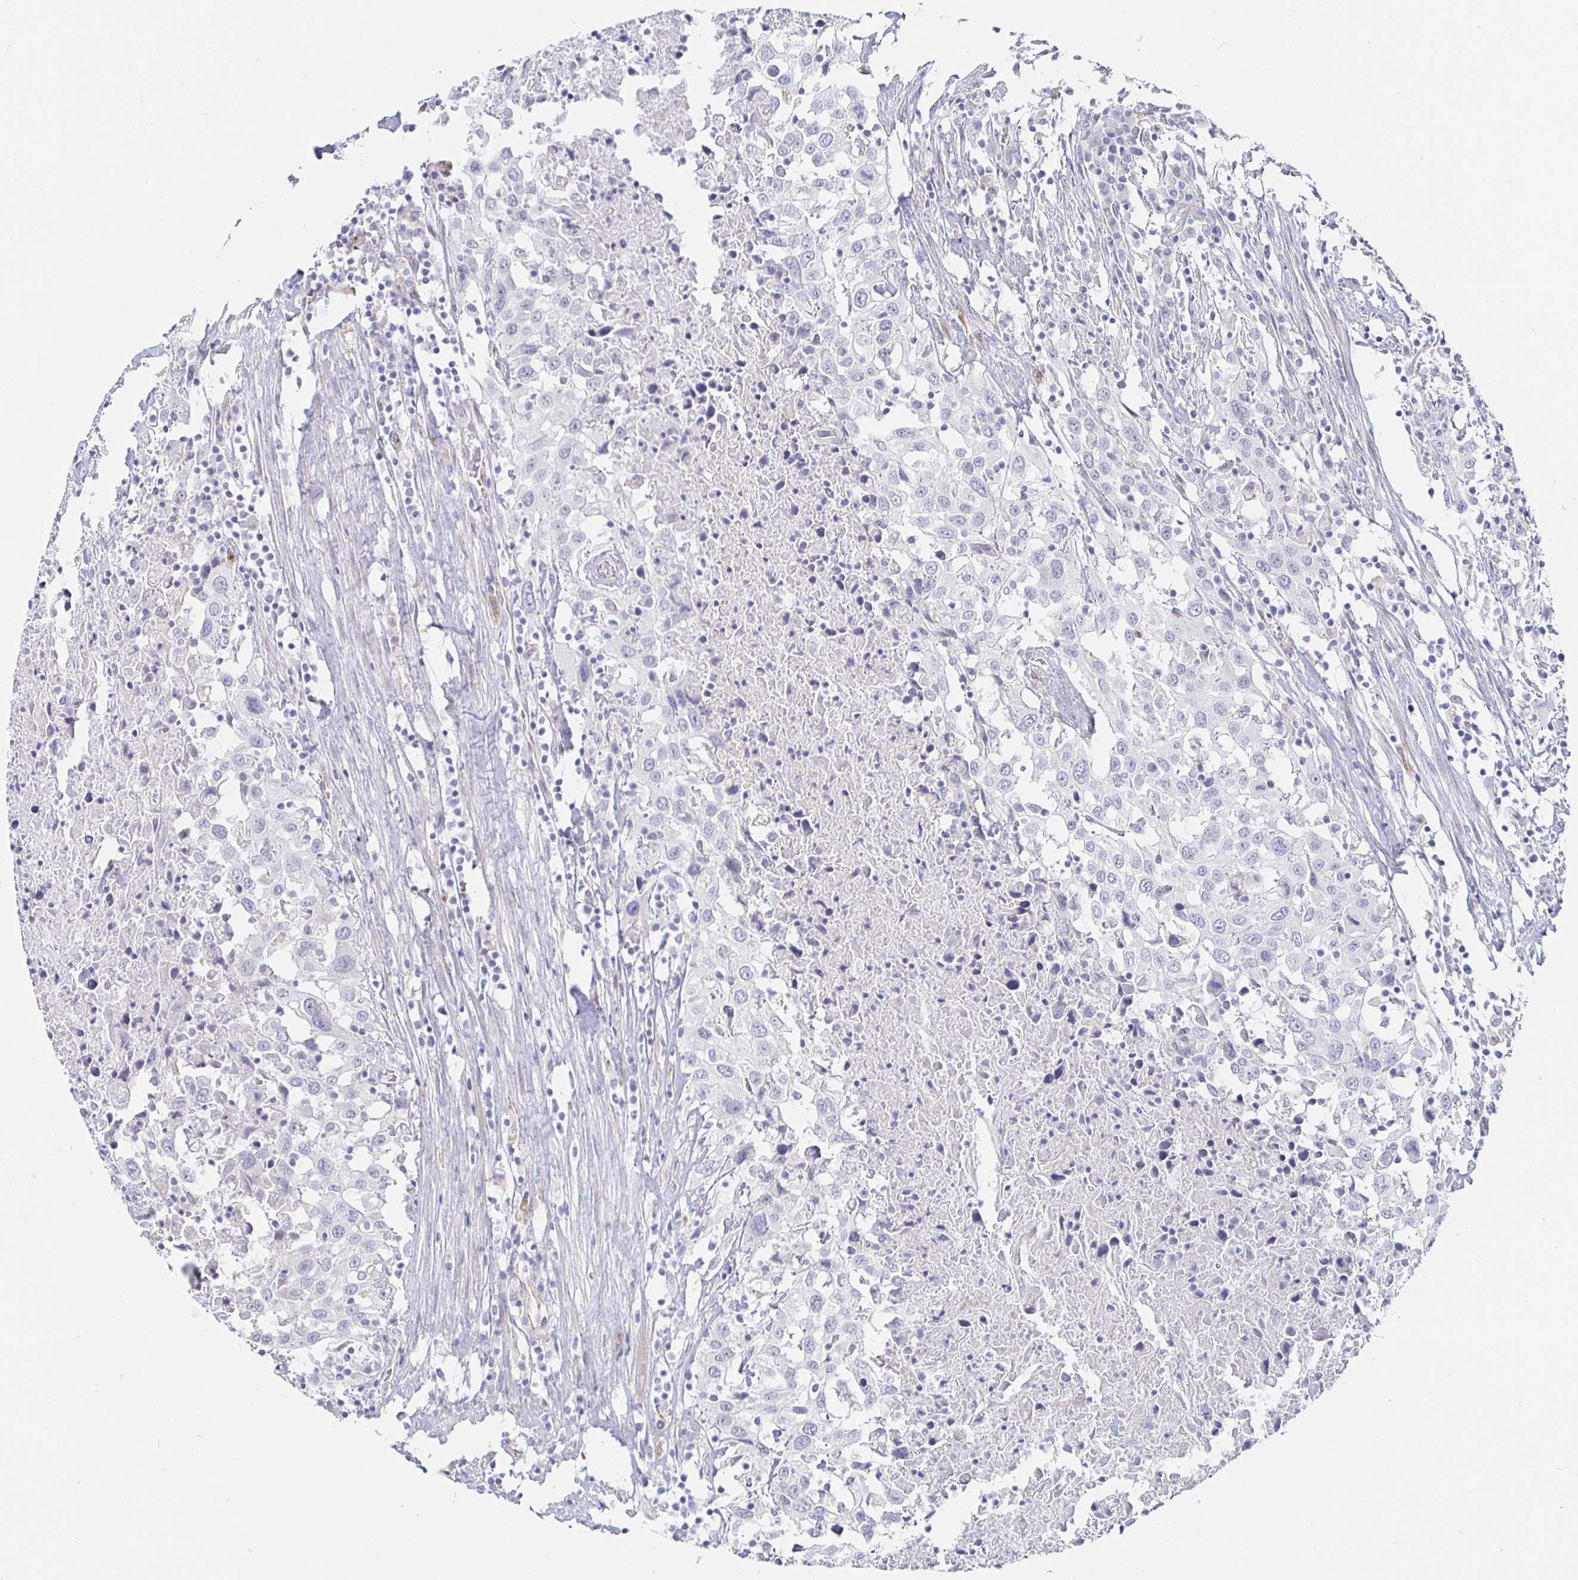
{"staining": {"intensity": "negative", "quantity": "none", "location": "none"}, "tissue": "urothelial cancer", "cell_type": "Tumor cells", "image_type": "cancer", "snomed": [{"axis": "morphology", "description": "Urothelial carcinoma, High grade"}, {"axis": "topography", "description": "Urinary bladder"}], "caption": "Immunohistochemical staining of urothelial cancer demonstrates no significant expression in tumor cells.", "gene": "S100G", "patient": {"sex": "male", "age": 61}}